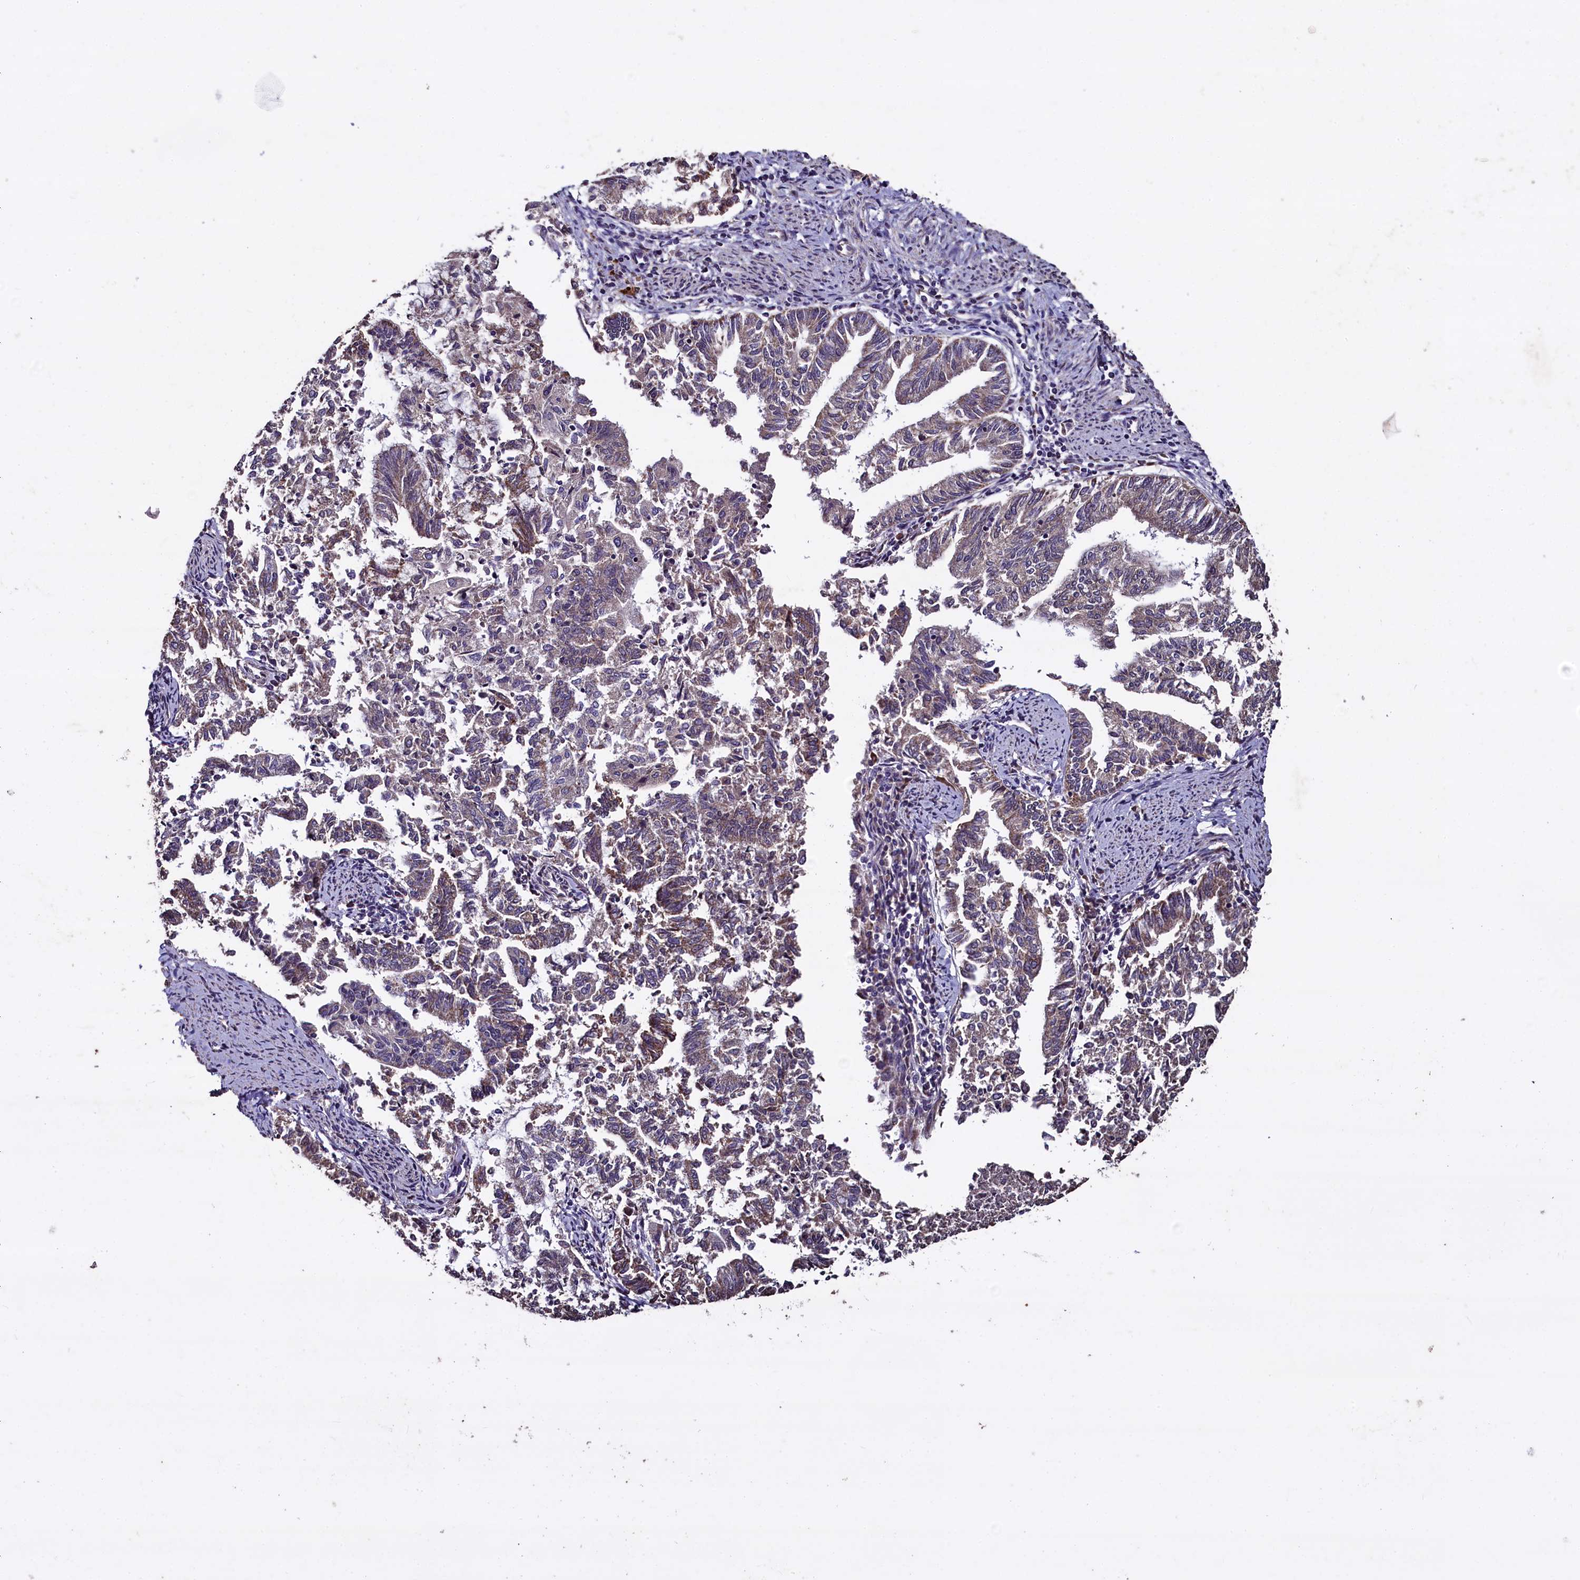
{"staining": {"intensity": "weak", "quantity": "25%-75%", "location": "cytoplasmic/membranous"}, "tissue": "endometrial cancer", "cell_type": "Tumor cells", "image_type": "cancer", "snomed": [{"axis": "morphology", "description": "Adenocarcinoma, NOS"}, {"axis": "topography", "description": "Endometrium"}], "caption": "DAB (3,3'-diaminobenzidine) immunohistochemical staining of adenocarcinoma (endometrial) reveals weak cytoplasmic/membranous protein positivity in approximately 25%-75% of tumor cells. The staining was performed using DAB (3,3'-diaminobenzidine) to visualize the protein expression in brown, while the nuclei were stained in blue with hematoxylin (Magnification: 20x).", "gene": "COQ9", "patient": {"sex": "female", "age": 79}}